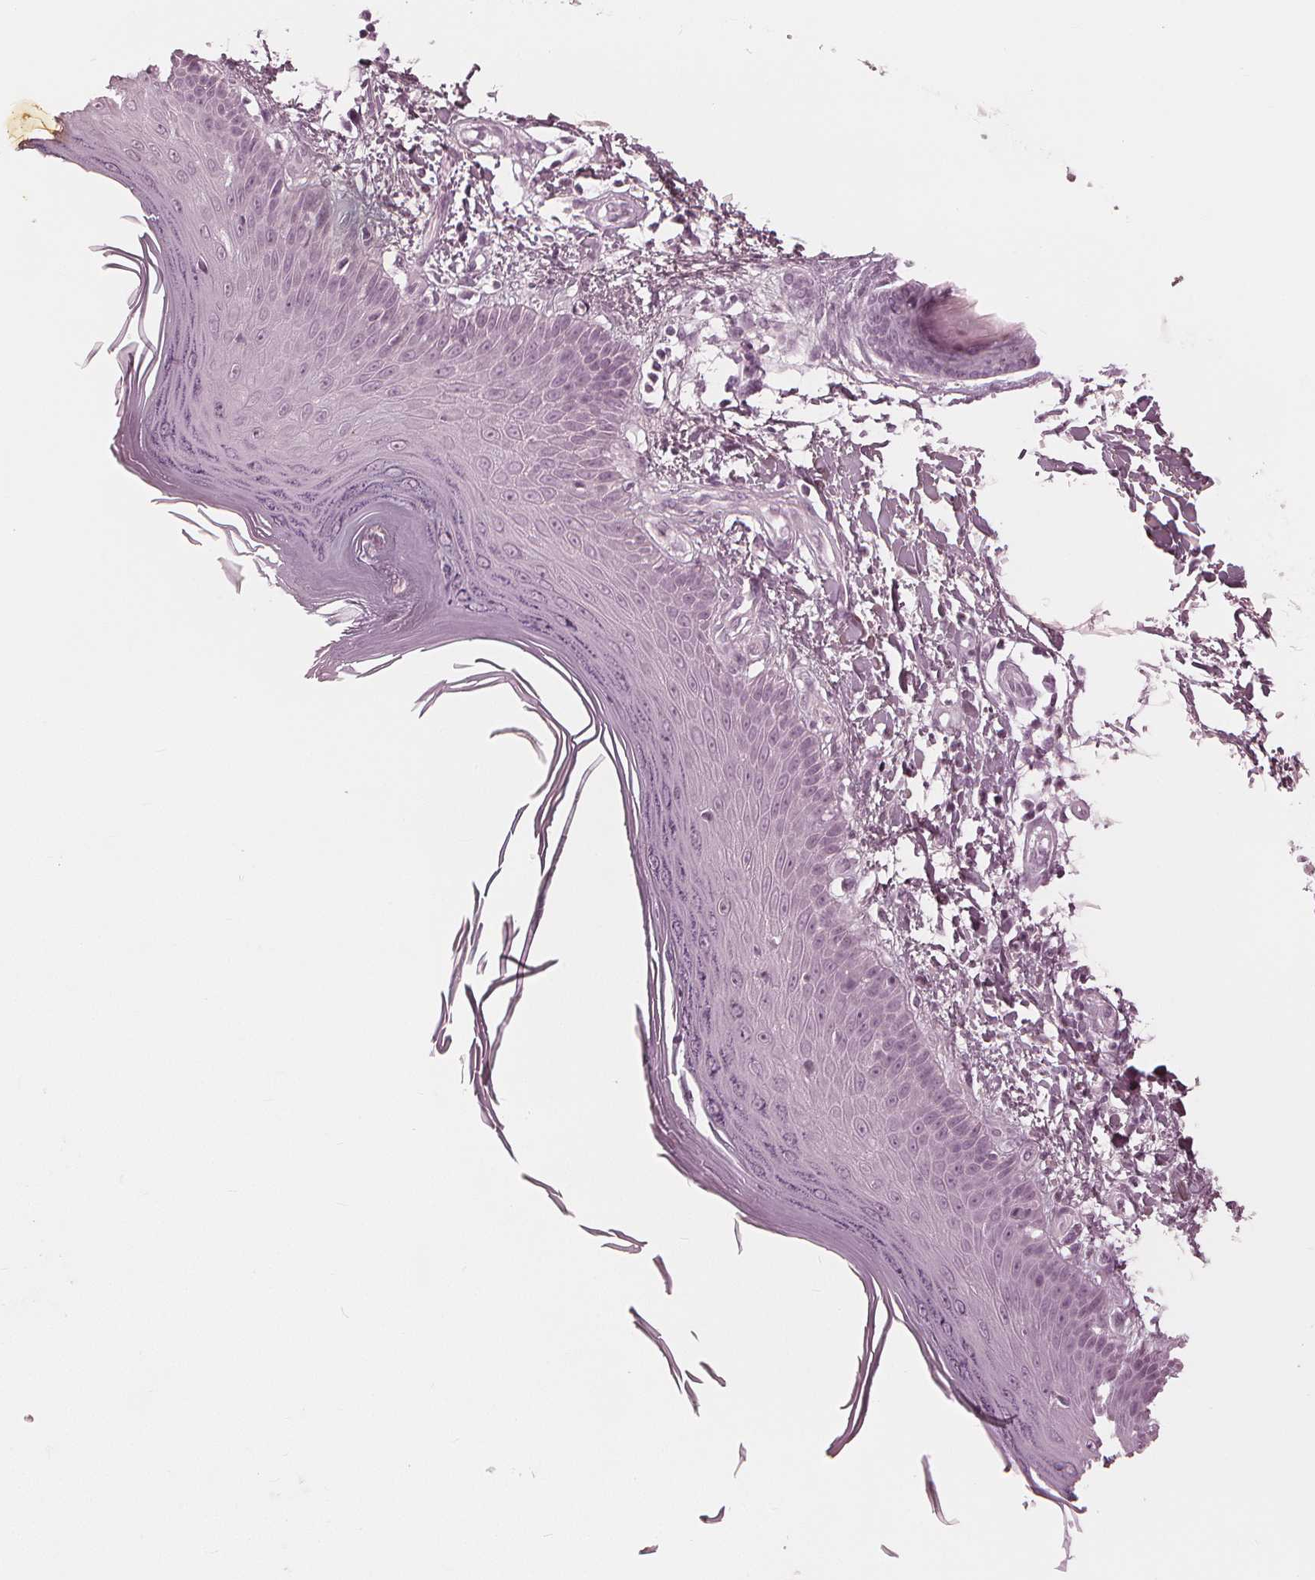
{"staining": {"intensity": "negative", "quantity": "none", "location": "none"}, "tissue": "skin", "cell_type": "Fibroblasts", "image_type": "normal", "snomed": [{"axis": "morphology", "description": "Normal tissue, NOS"}, {"axis": "topography", "description": "Skin"}], "caption": "A high-resolution photomicrograph shows immunohistochemistry (IHC) staining of normal skin, which displays no significant expression in fibroblasts.", "gene": "PAEP", "patient": {"sex": "female", "age": 62}}